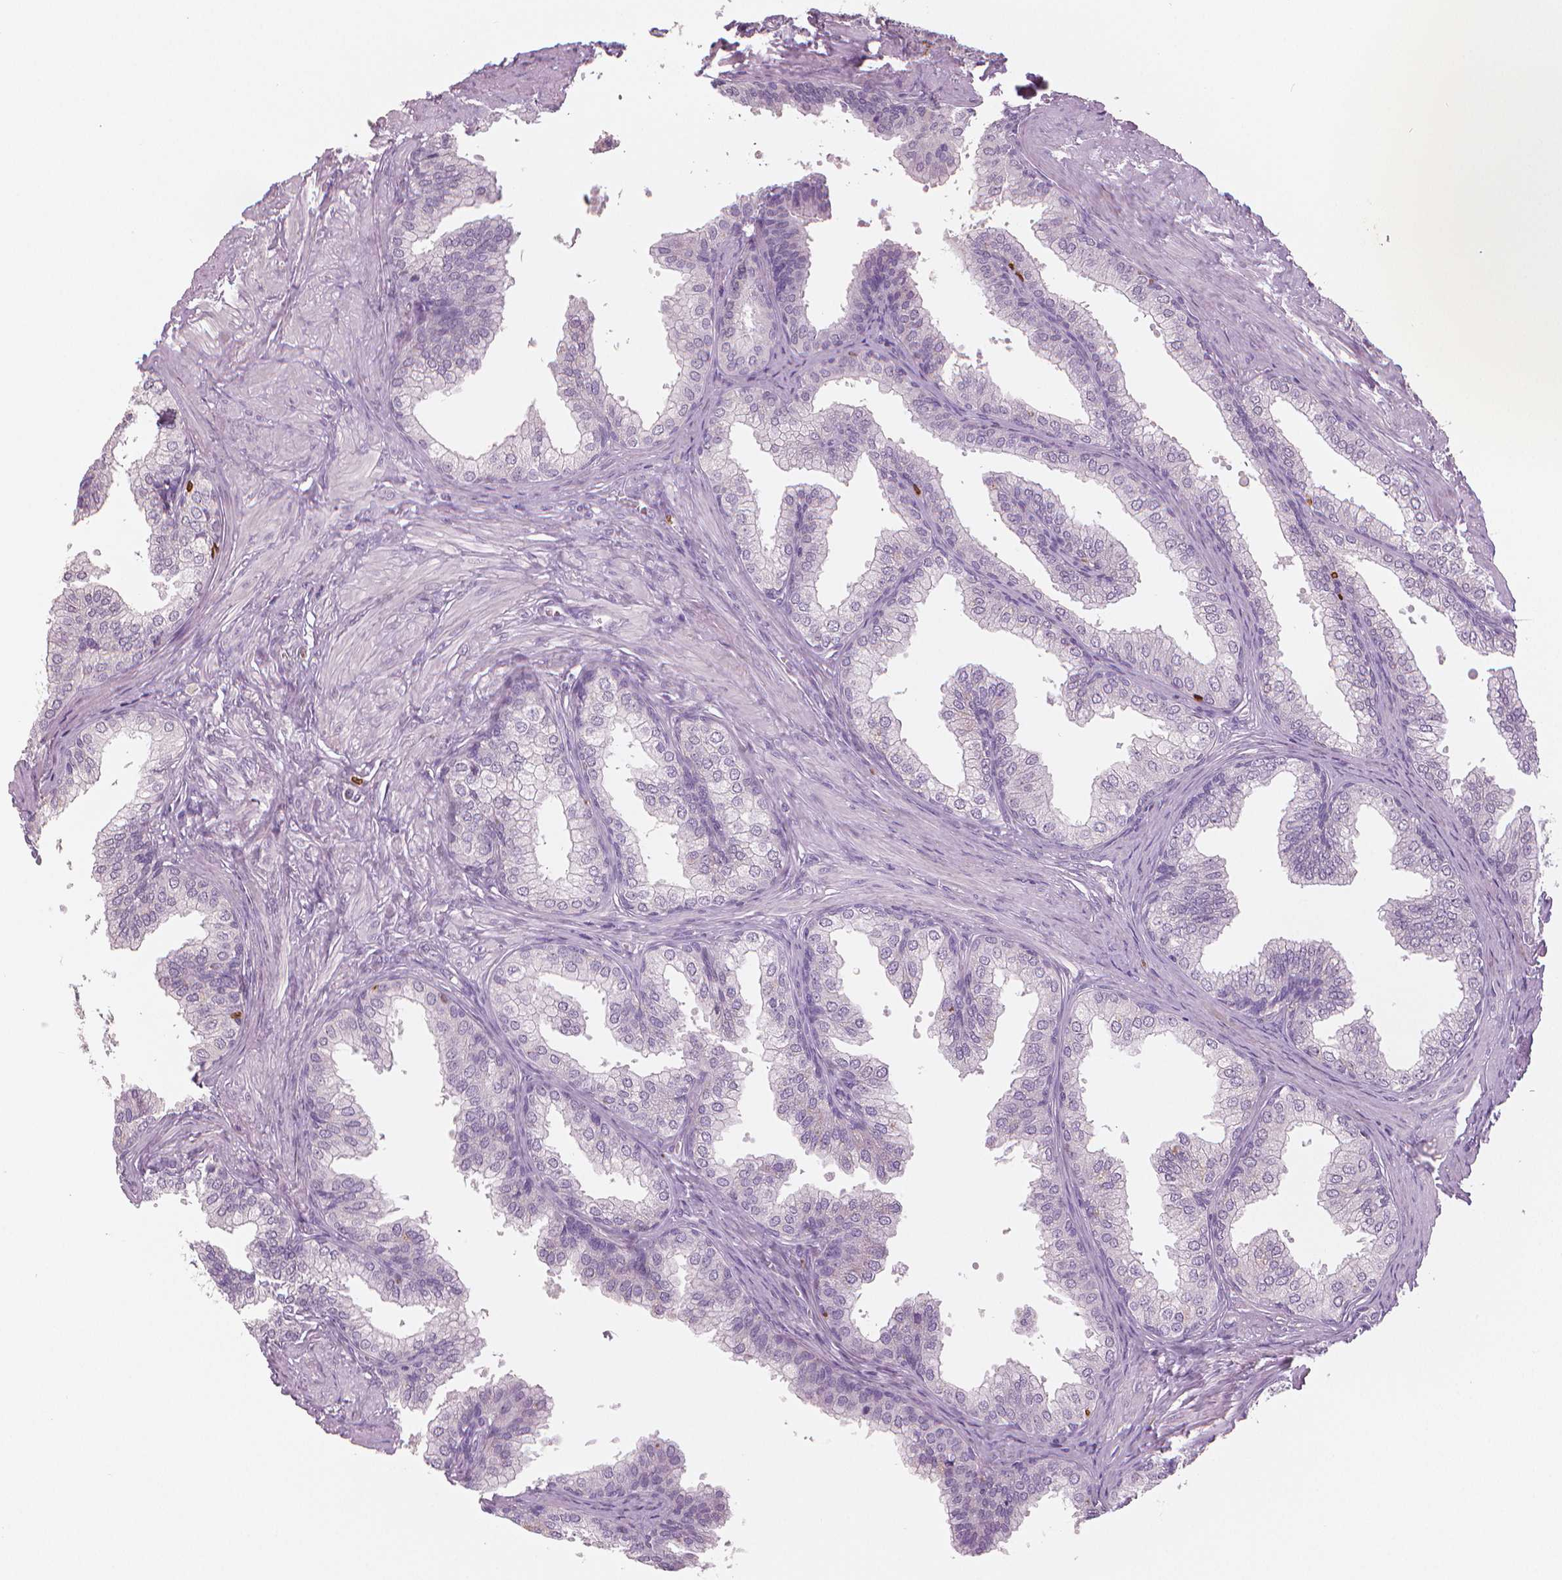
{"staining": {"intensity": "negative", "quantity": "none", "location": "none"}, "tissue": "prostate", "cell_type": "Glandular cells", "image_type": "normal", "snomed": [{"axis": "morphology", "description": "Normal tissue, NOS"}, {"axis": "topography", "description": "Prostate"}, {"axis": "topography", "description": "Peripheral nerve tissue"}], "caption": "Immunohistochemistry micrograph of benign prostate stained for a protein (brown), which shows no positivity in glandular cells. The staining is performed using DAB (3,3'-diaminobenzidine) brown chromogen with nuclei counter-stained in using hematoxylin.", "gene": "MKI67", "patient": {"sex": "male", "age": 55}}